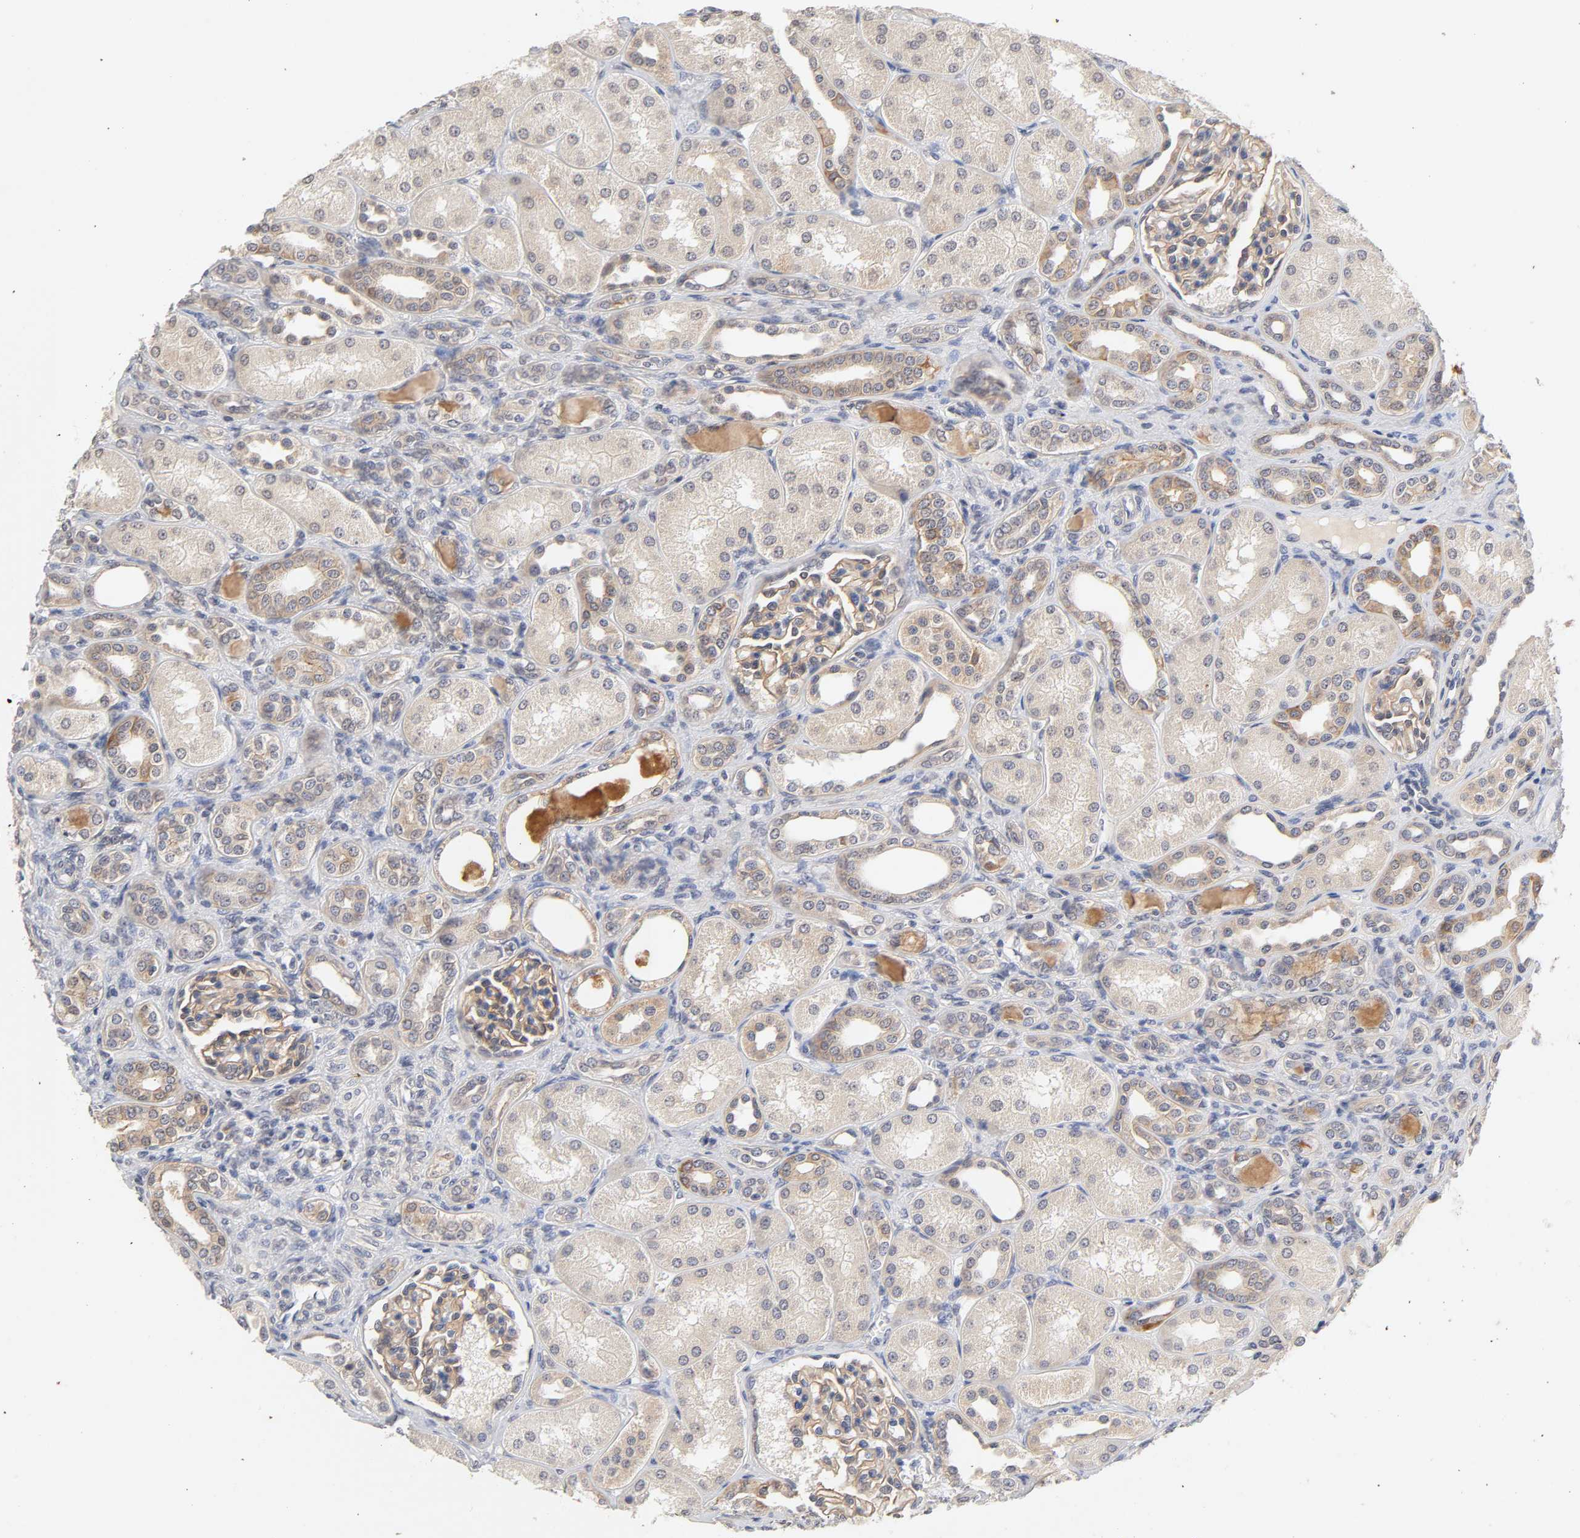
{"staining": {"intensity": "weak", "quantity": ">75%", "location": "cytoplasmic/membranous"}, "tissue": "kidney", "cell_type": "Cells in glomeruli", "image_type": "normal", "snomed": [{"axis": "morphology", "description": "Normal tissue, NOS"}, {"axis": "topography", "description": "Kidney"}], "caption": "Protein staining exhibits weak cytoplasmic/membranous staining in about >75% of cells in glomeruli in unremarkable kidney. (IHC, brightfield microscopy, high magnification).", "gene": "CXADR", "patient": {"sex": "male", "age": 7}}